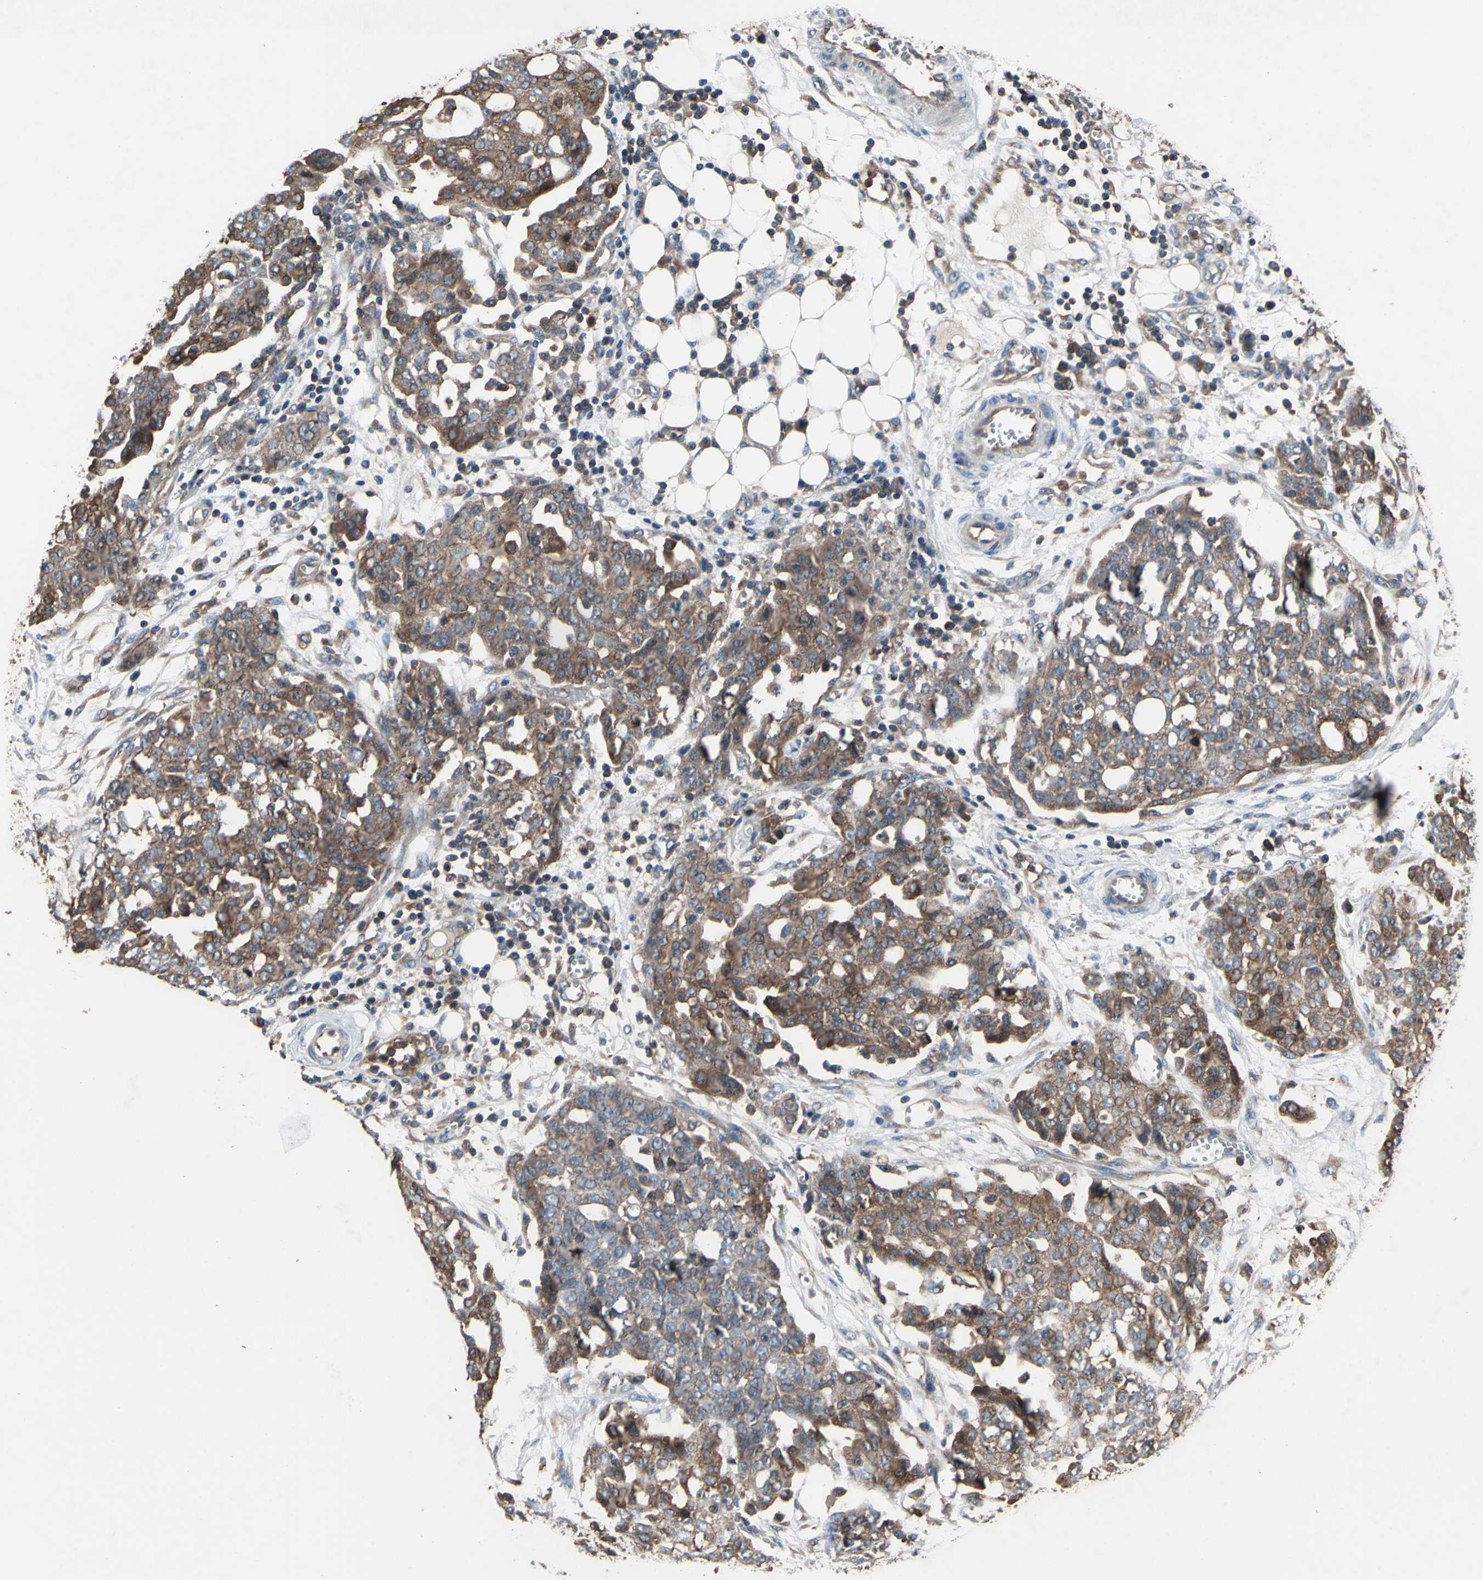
{"staining": {"intensity": "strong", "quantity": ">75%", "location": "cytoplasmic/membranous"}, "tissue": "ovarian cancer", "cell_type": "Tumor cells", "image_type": "cancer", "snomed": [{"axis": "morphology", "description": "Cystadenocarcinoma, serous, NOS"}, {"axis": "topography", "description": "Soft tissue"}, {"axis": "topography", "description": "Ovary"}], "caption": "High-power microscopy captured an immunohistochemistry (IHC) histopathology image of serous cystadenocarcinoma (ovarian), revealing strong cytoplasmic/membranous staining in approximately >75% of tumor cells. The protein of interest is shown in brown color, while the nuclei are stained blue.", "gene": "CAPN1", "patient": {"sex": "female", "age": 57}}